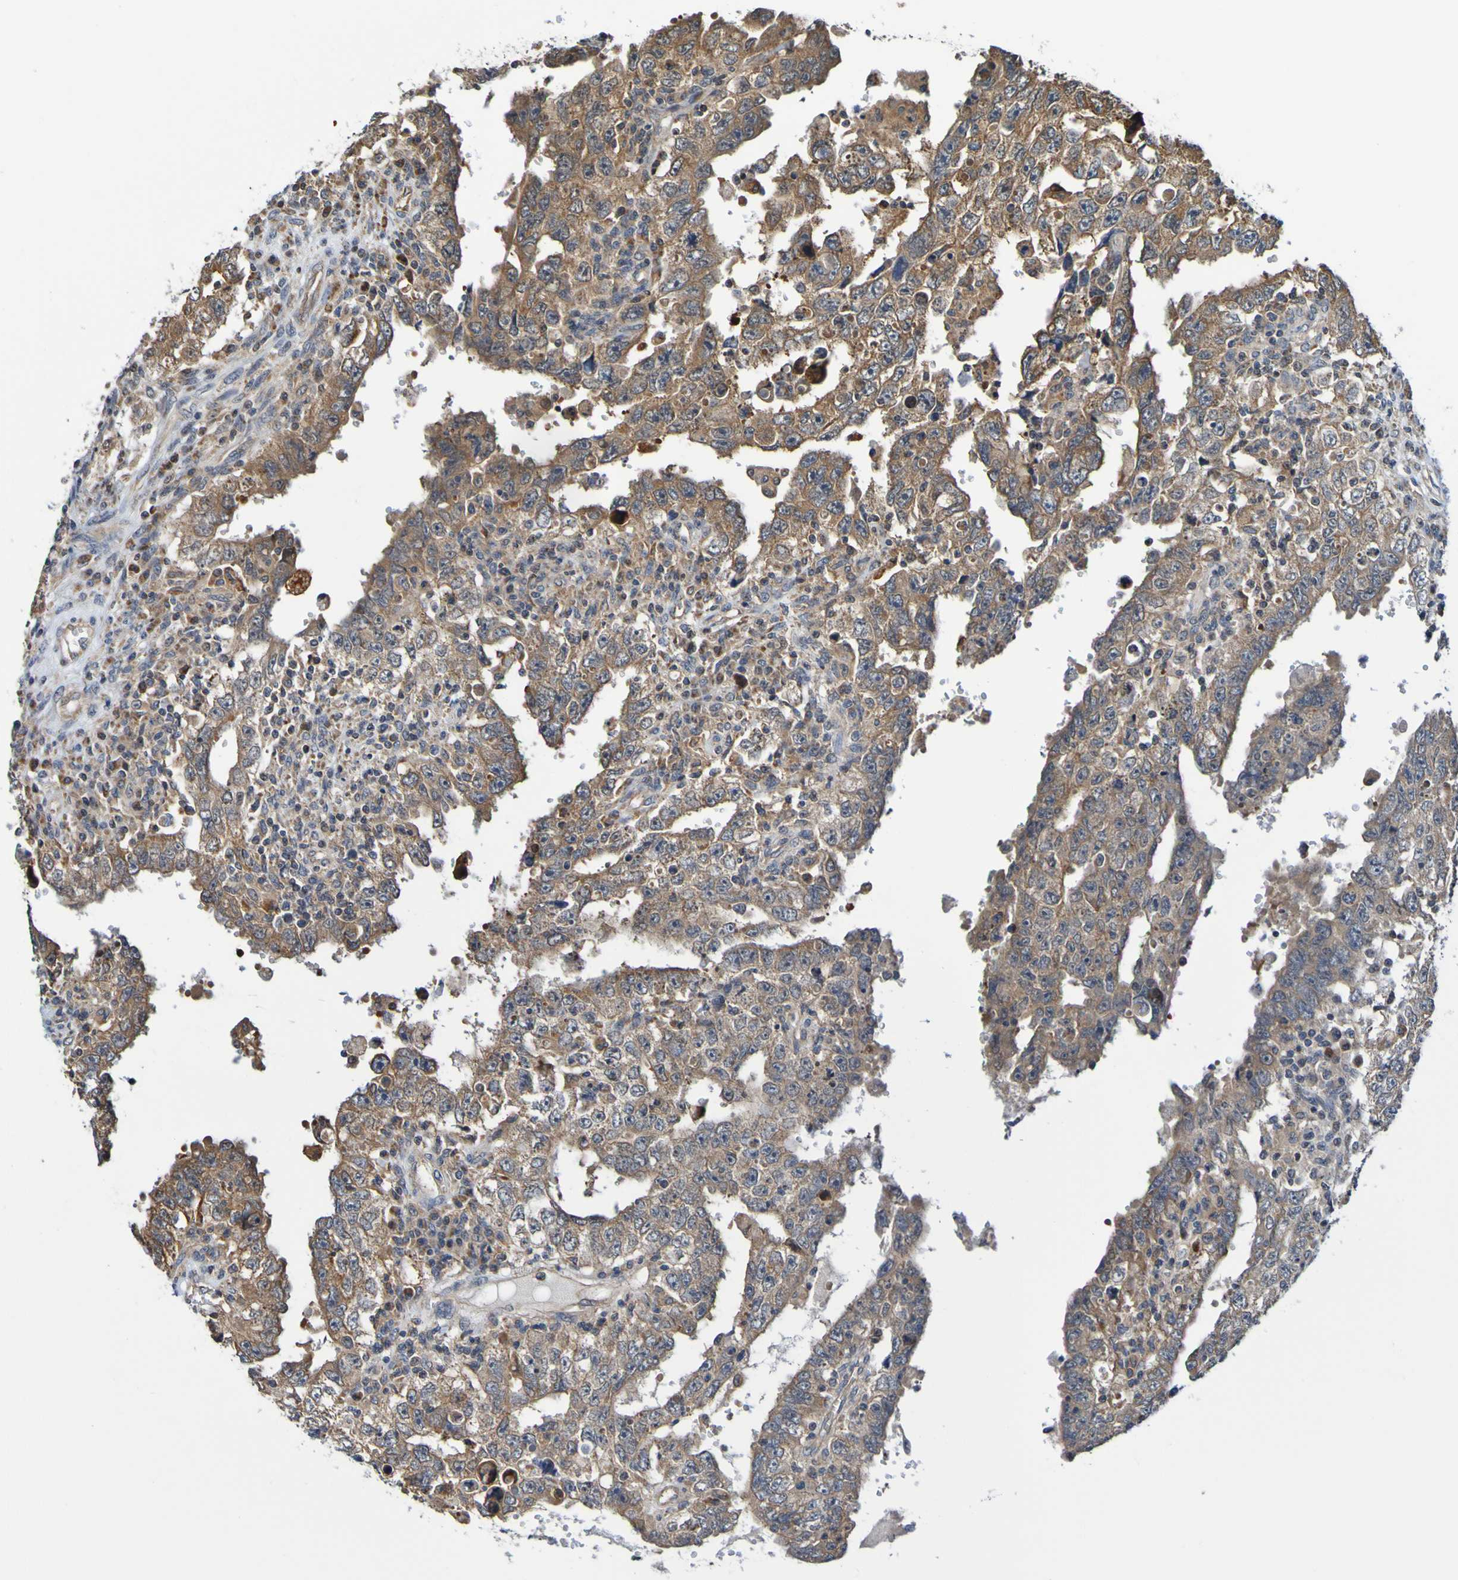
{"staining": {"intensity": "moderate", "quantity": ">75%", "location": "cytoplasmic/membranous"}, "tissue": "testis cancer", "cell_type": "Tumor cells", "image_type": "cancer", "snomed": [{"axis": "morphology", "description": "Carcinoma, Embryonal, NOS"}, {"axis": "topography", "description": "Testis"}], "caption": "IHC of testis cancer displays medium levels of moderate cytoplasmic/membranous expression in about >75% of tumor cells.", "gene": "AXIN1", "patient": {"sex": "male", "age": 26}}